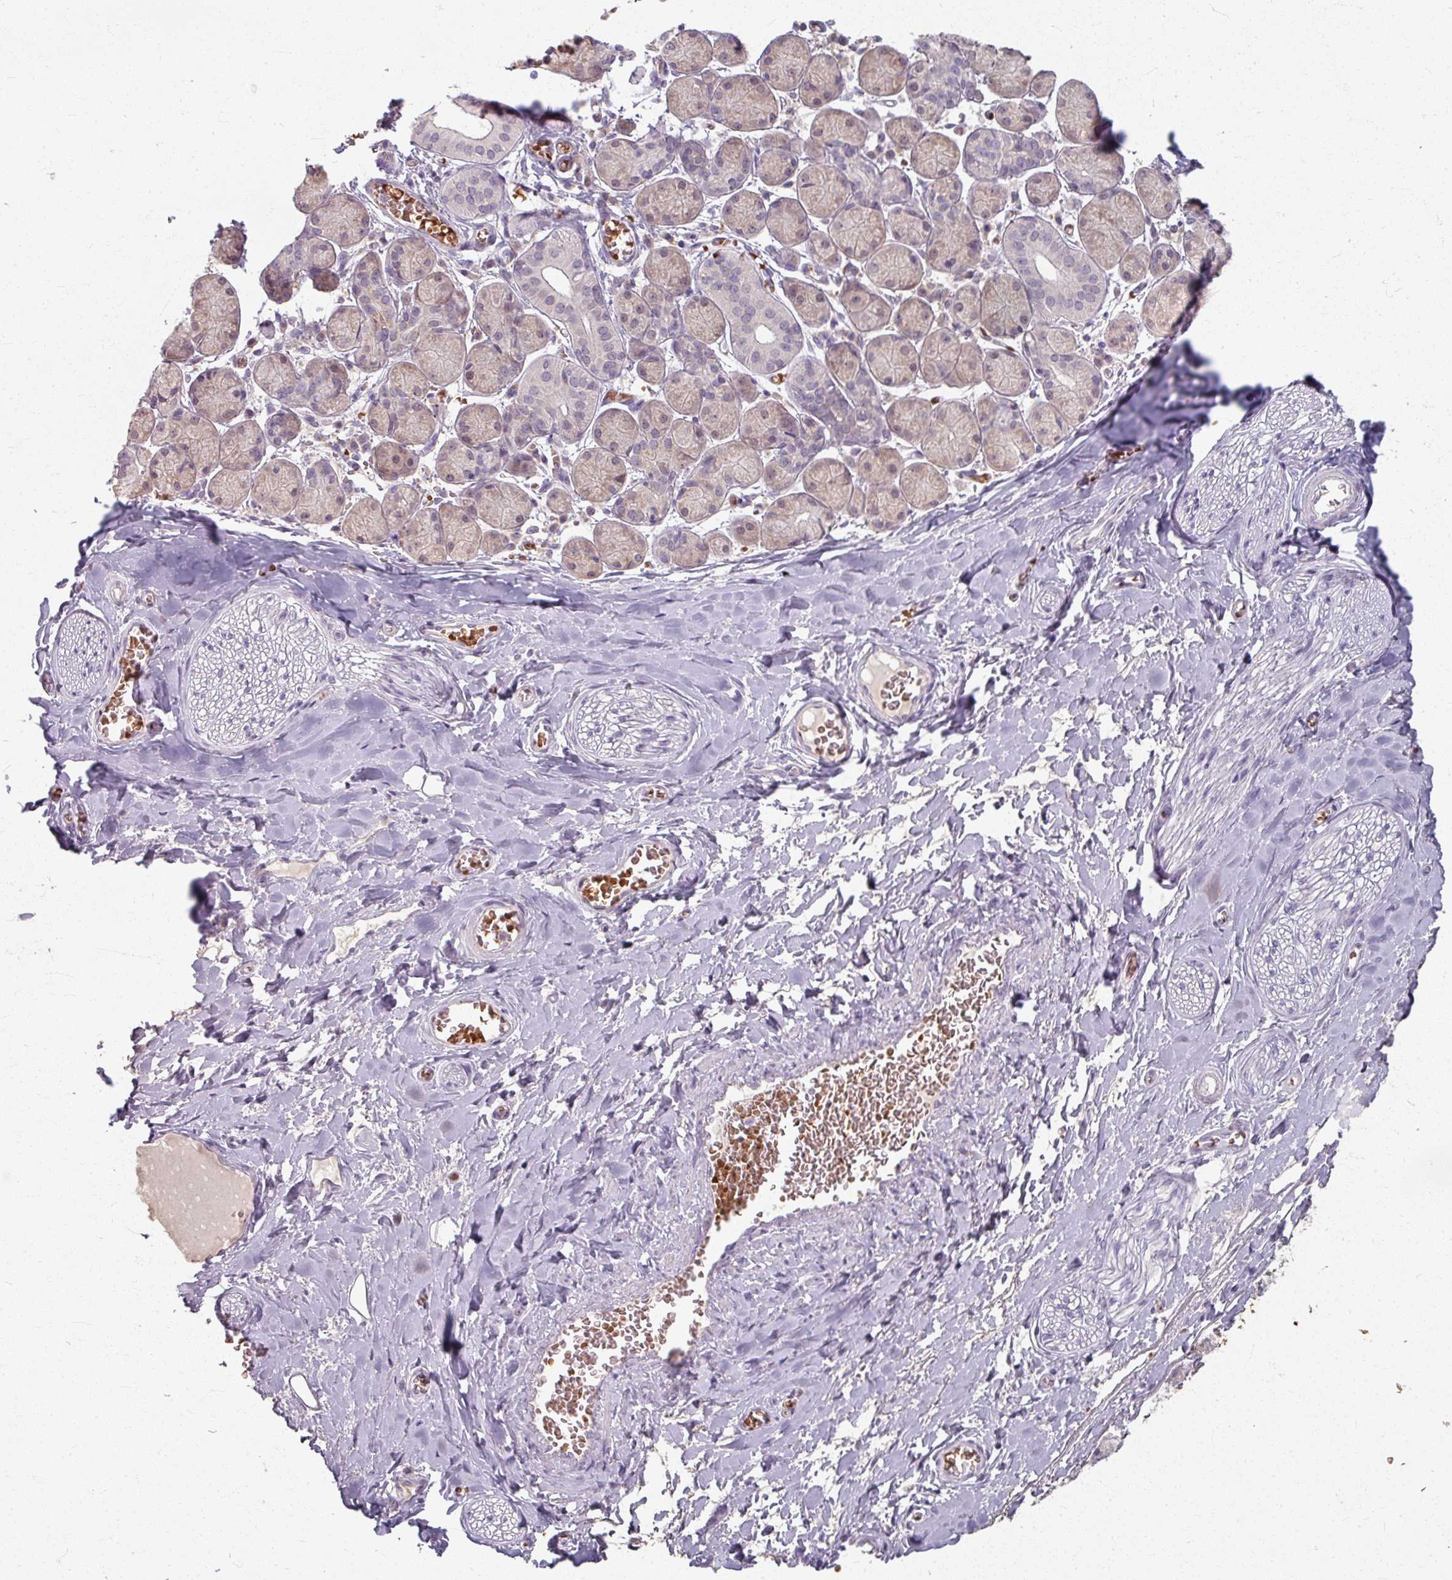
{"staining": {"intensity": "negative", "quantity": "none", "location": "none"}, "tissue": "adipose tissue", "cell_type": "Adipocytes", "image_type": "normal", "snomed": [{"axis": "morphology", "description": "Normal tissue, NOS"}, {"axis": "topography", "description": "Salivary gland"}, {"axis": "topography", "description": "Peripheral nerve tissue"}], "caption": "High magnification brightfield microscopy of benign adipose tissue stained with DAB (brown) and counterstained with hematoxylin (blue): adipocytes show no significant staining.", "gene": "KMT5C", "patient": {"sex": "female", "age": 24}}